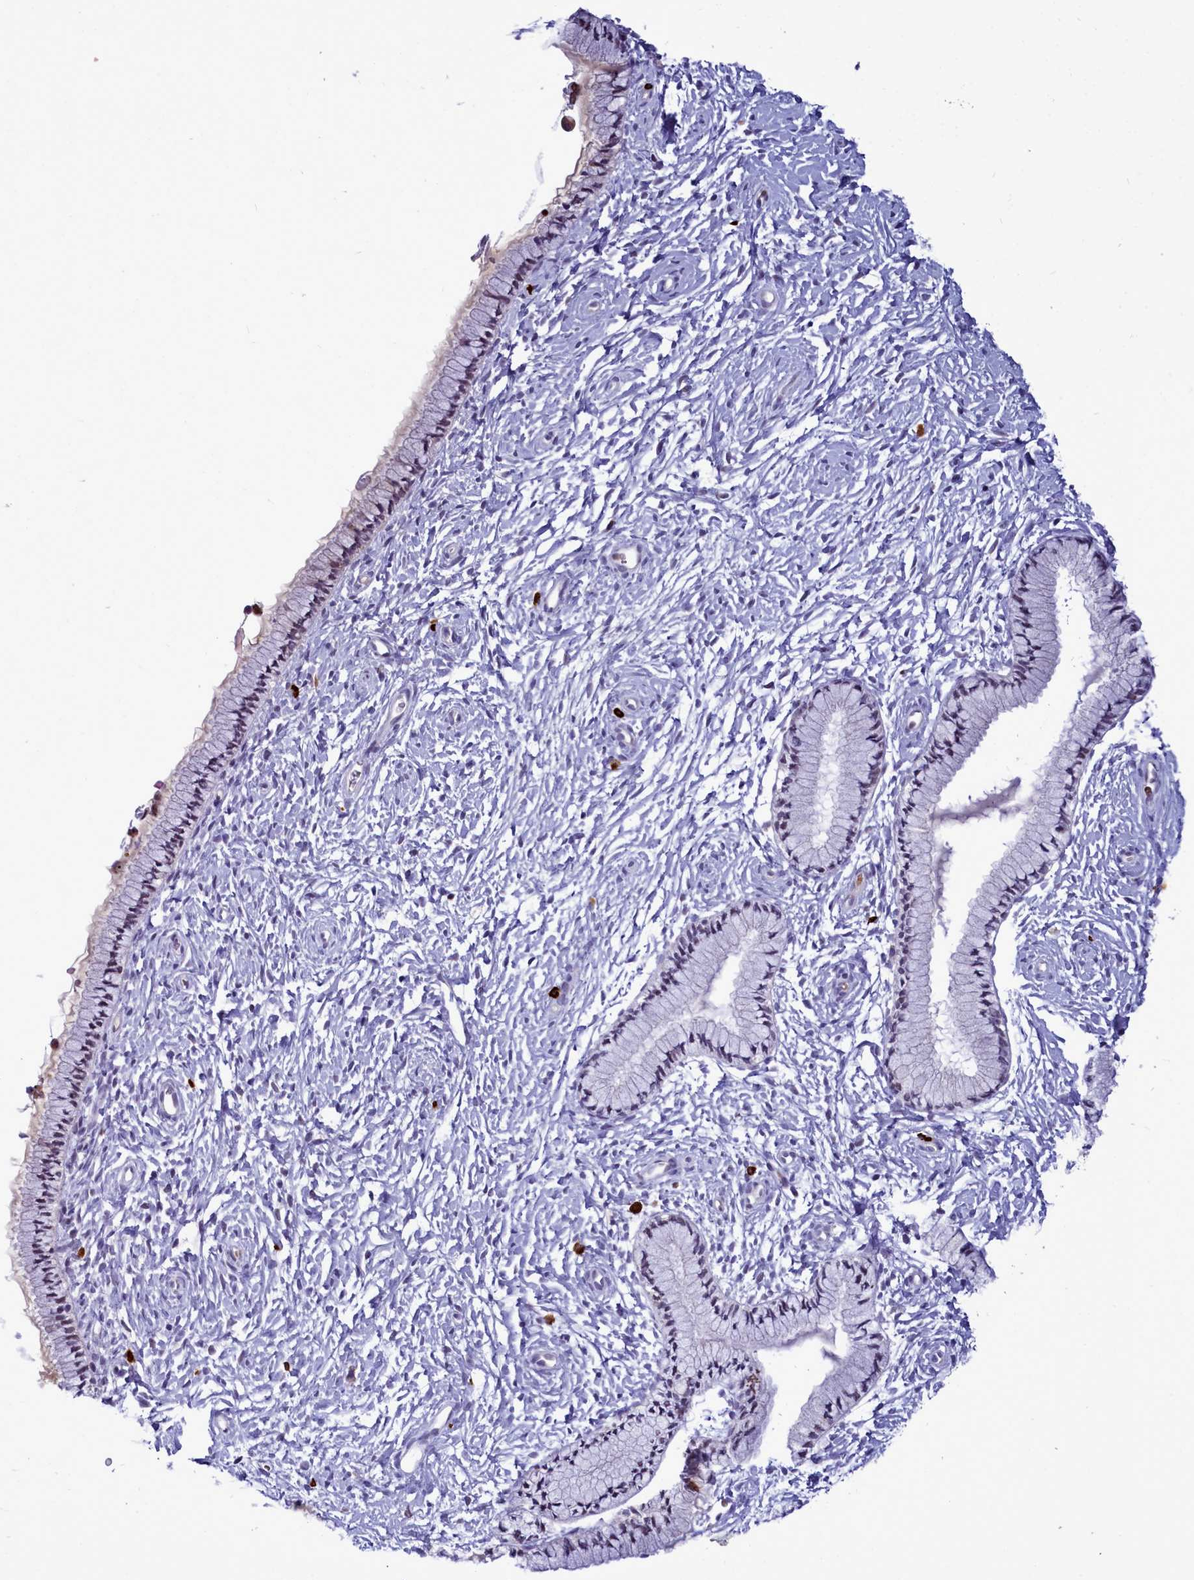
{"staining": {"intensity": "weak", "quantity": "25%-75%", "location": "cytoplasmic/membranous,nuclear"}, "tissue": "cervix", "cell_type": "Glandular cells", "image_type": "normal", "snomed": [{"axis": "morphology", "description": "Normal tissue, NOS"}, {"axis": "topography", "description": "Cervix"}], "caption": "DAB (3,3'-diaminobenzidine) immunohistochemical staining of unremarkable cervix reveals weak cytoplasmic/membranous,nuclear protein expression in about 25%-75% of glandular cells. Immunohistochemistry (ihc) stains the protein in brown and the nuclei are stained blue.", "gene": "POM121L2", "patient": {"sex": "female", "age": 33}}